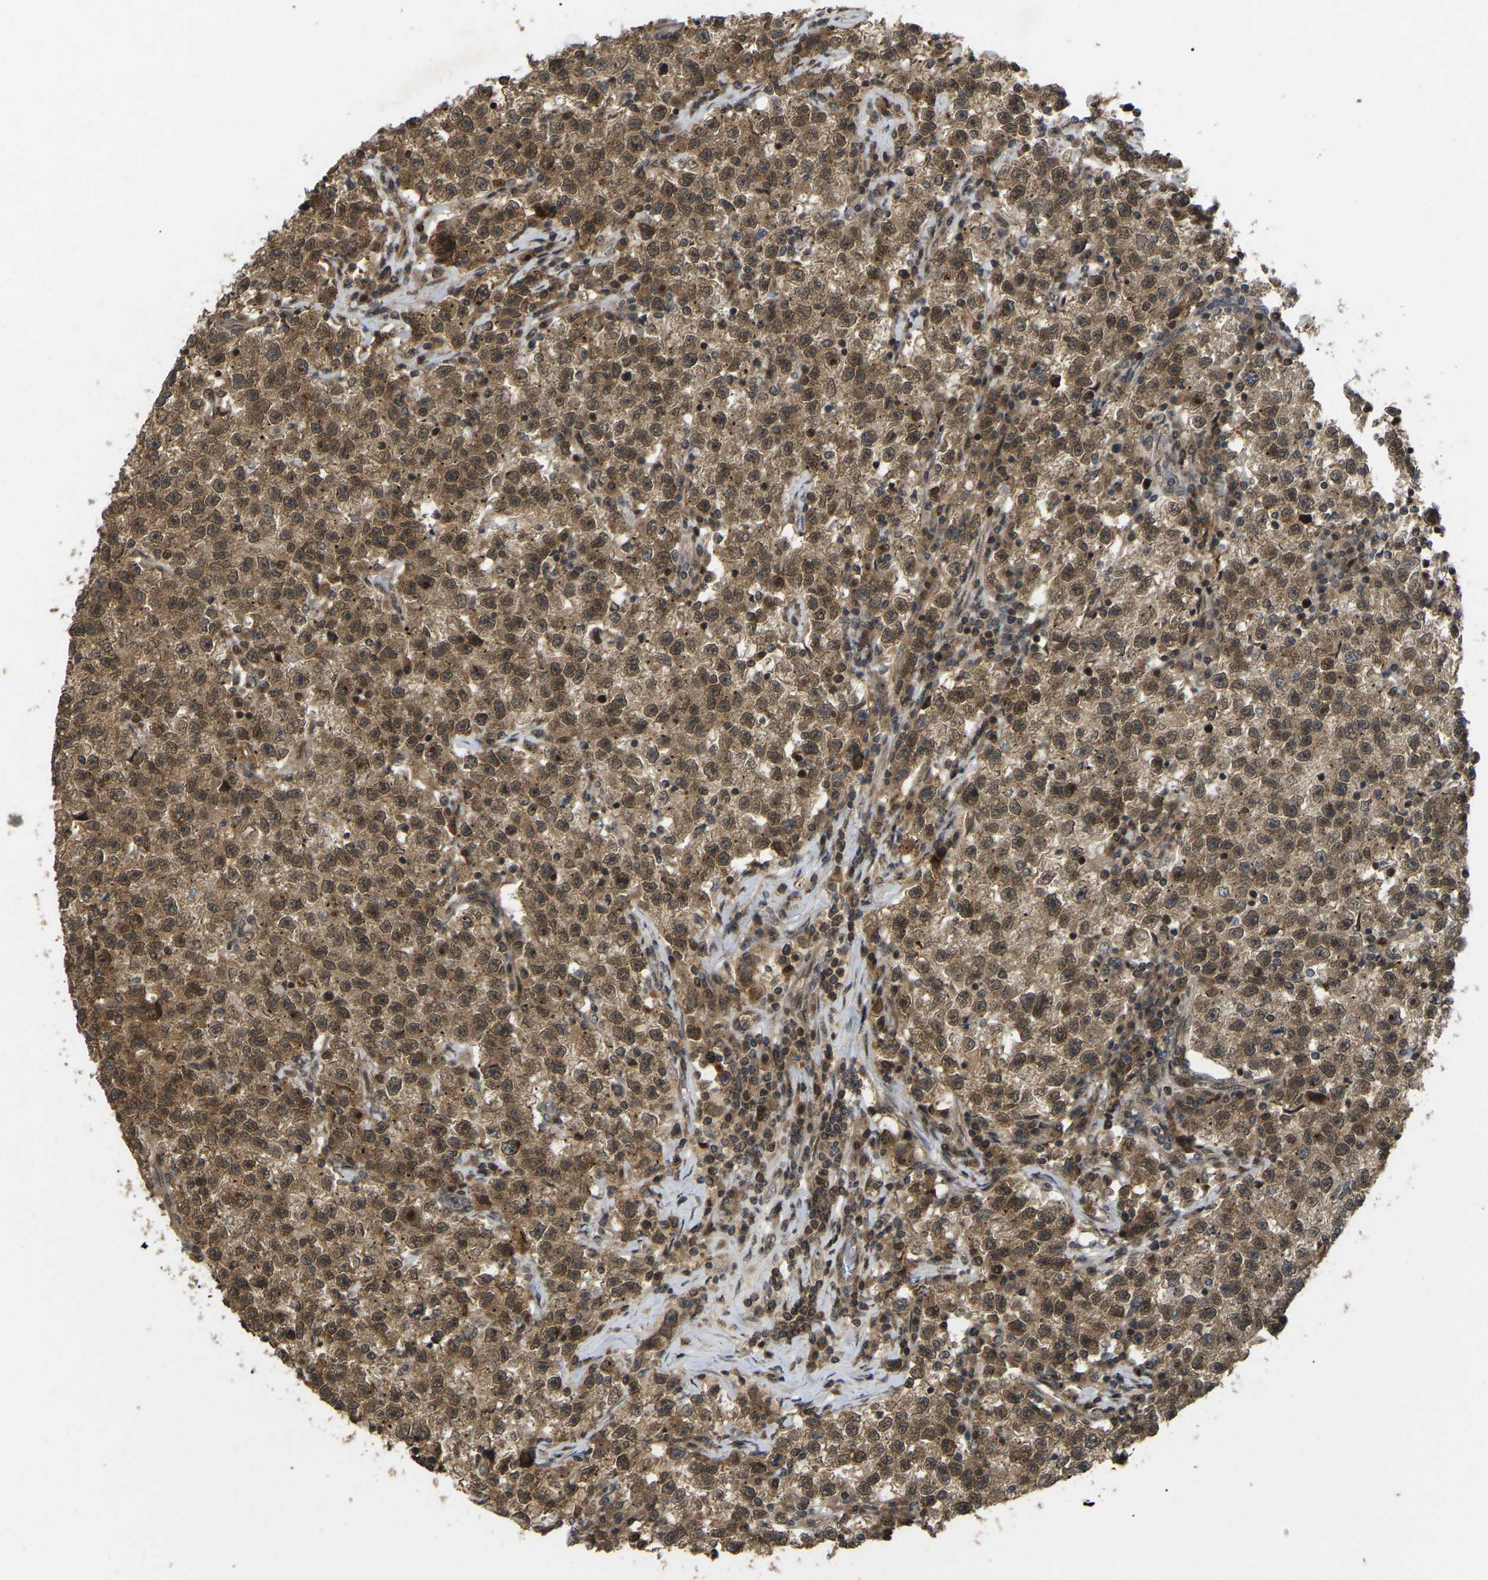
{"staining": {"intensity": "moderate", "quantity": ">75%", "location": "cytoplasmic/membranous,nuclear"}, "tissue": "testis cancer", "cell_type": "Tumor cells", "image_type": "cancer", "snomed": [{"axis": "morphology", "description": "Seminoma, NOS"}, {"axis": "topography", "description": "Testis"}], "caption": "Protein expression analysis of seminoma (testis) reveals moderate cytoplasmic/membranous and nuclear expression in approximately >75% of tumor cells.", "gene": "KIAA1549", "patient": {"sex": "male", "age": 22}}